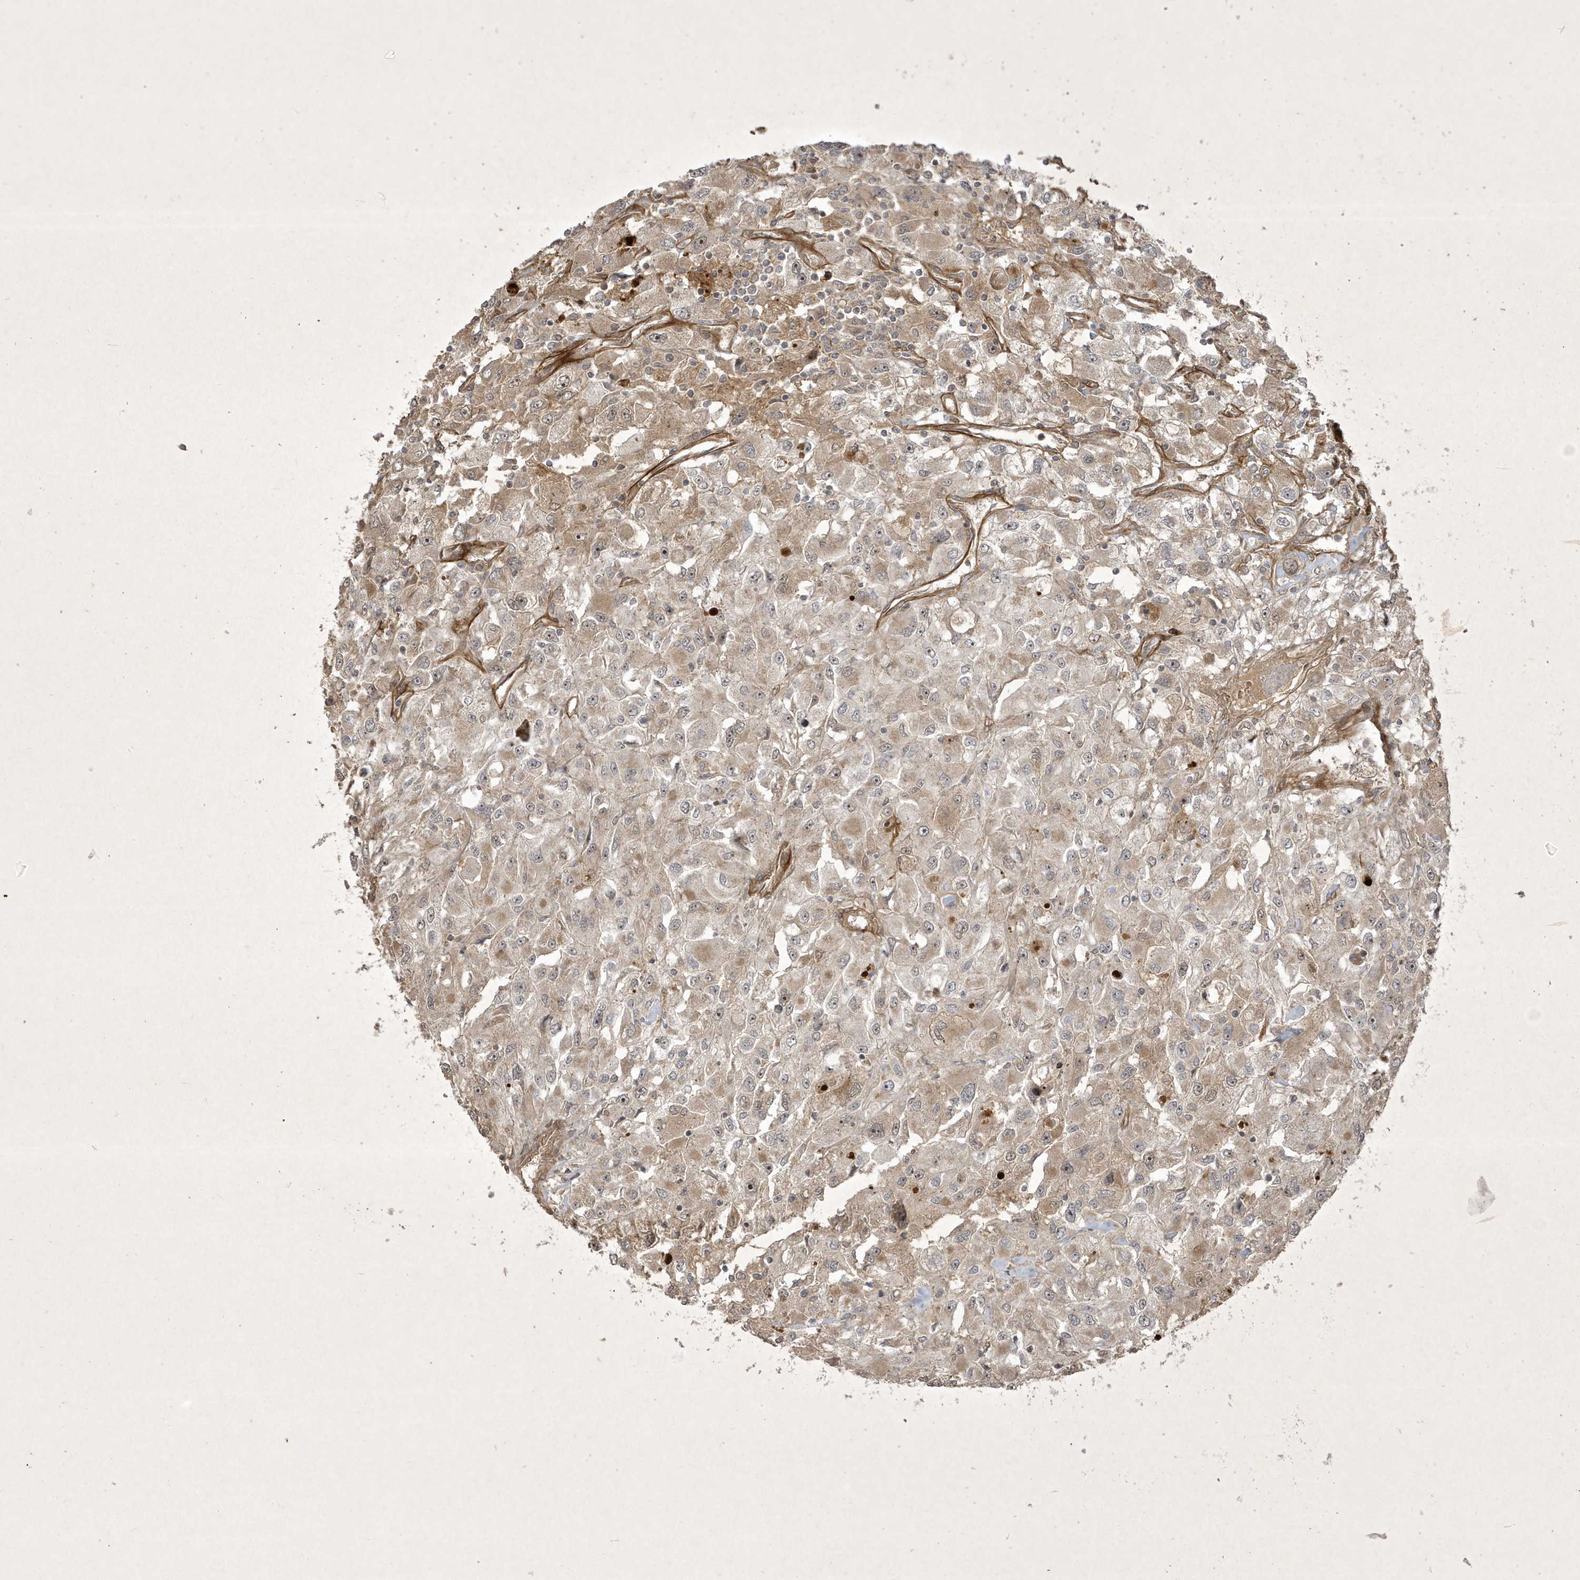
{"staining": {"intensity": "moderate", "quantity": "25%-75%", "location": "cytoplasmic/membranous,nuclear"}, "tissue": "renal cancer", "cell_type": "Tumor cells", "image_type": "cancer", "snomed": [{"axis": "morphology", "description": "Adenocarcinoma, NOS"}, {"axis": "topography", "description": "Kidney"}], "caption": "Immunohistochemistry (IHC) micrograph of neoplastic tissue: adenocarcinoma (renal) stained using IHC displays medium levels of moderate protein expression localized specifically in the cytoplasmic/membranous and nuclear of tumor cells, appearing as a cytoplasmic/membranous and nuclear brown color.", "gene": "FAM83C", "patient": {"sex": "female", "age": 52}}